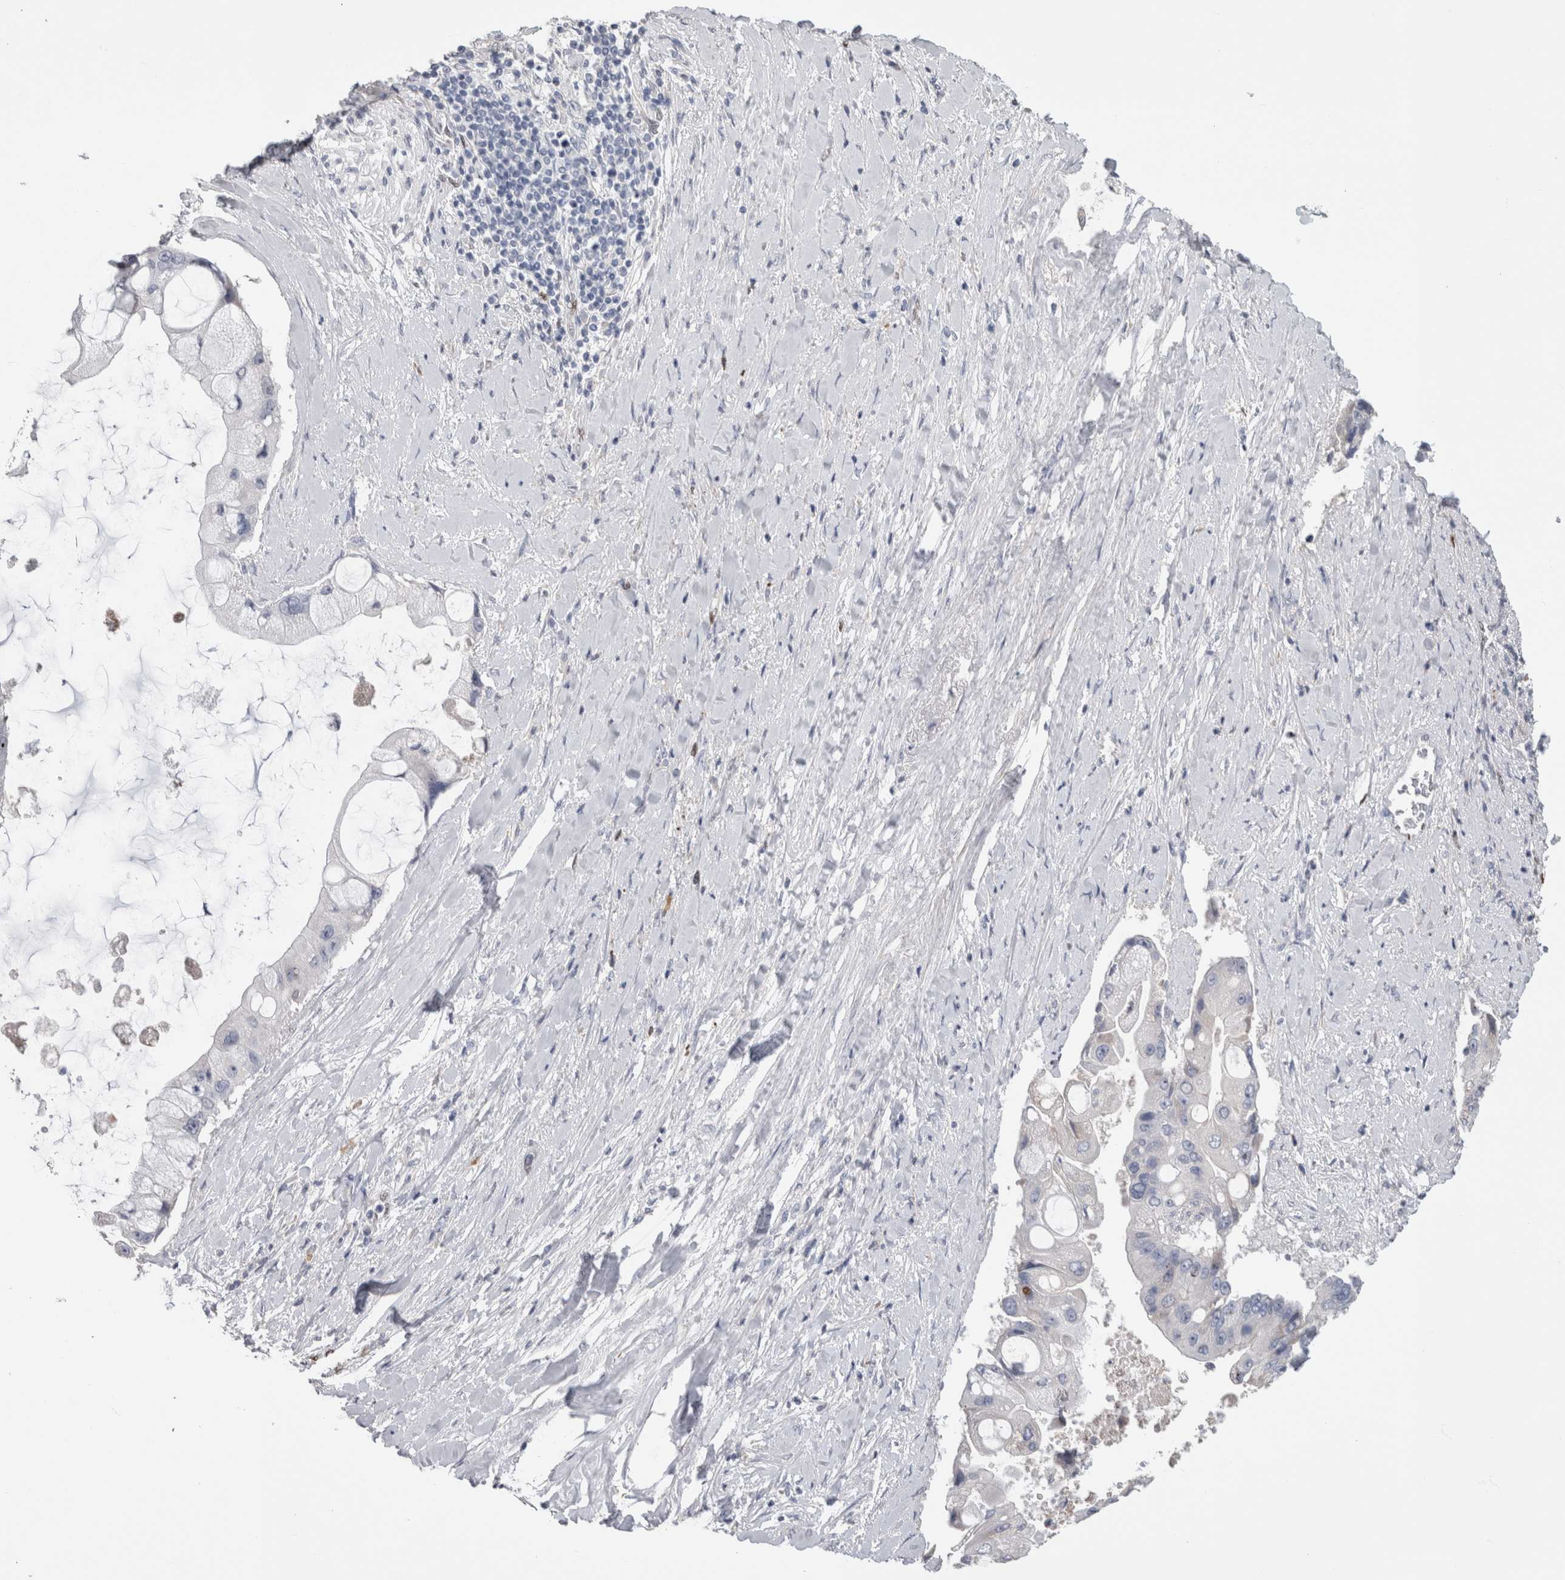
{"staining": {"intensity": "negative", "quantity": "none", "location": "none"}, "tissue": "liver cancer", "cell_type": "Tumor cells", "image_type": "cancer", "snomed": [{"axis": "morphology", "description": "Cholangiocarcinoma"}, {"axis": "topography", "description": "Liver"}], "caption": "The IHC image has no significant staining in tumor cells of liver cholangiocarcinoma tissue.", "gene": "IL33", "patient": {"sex": "male", "age": 50}}